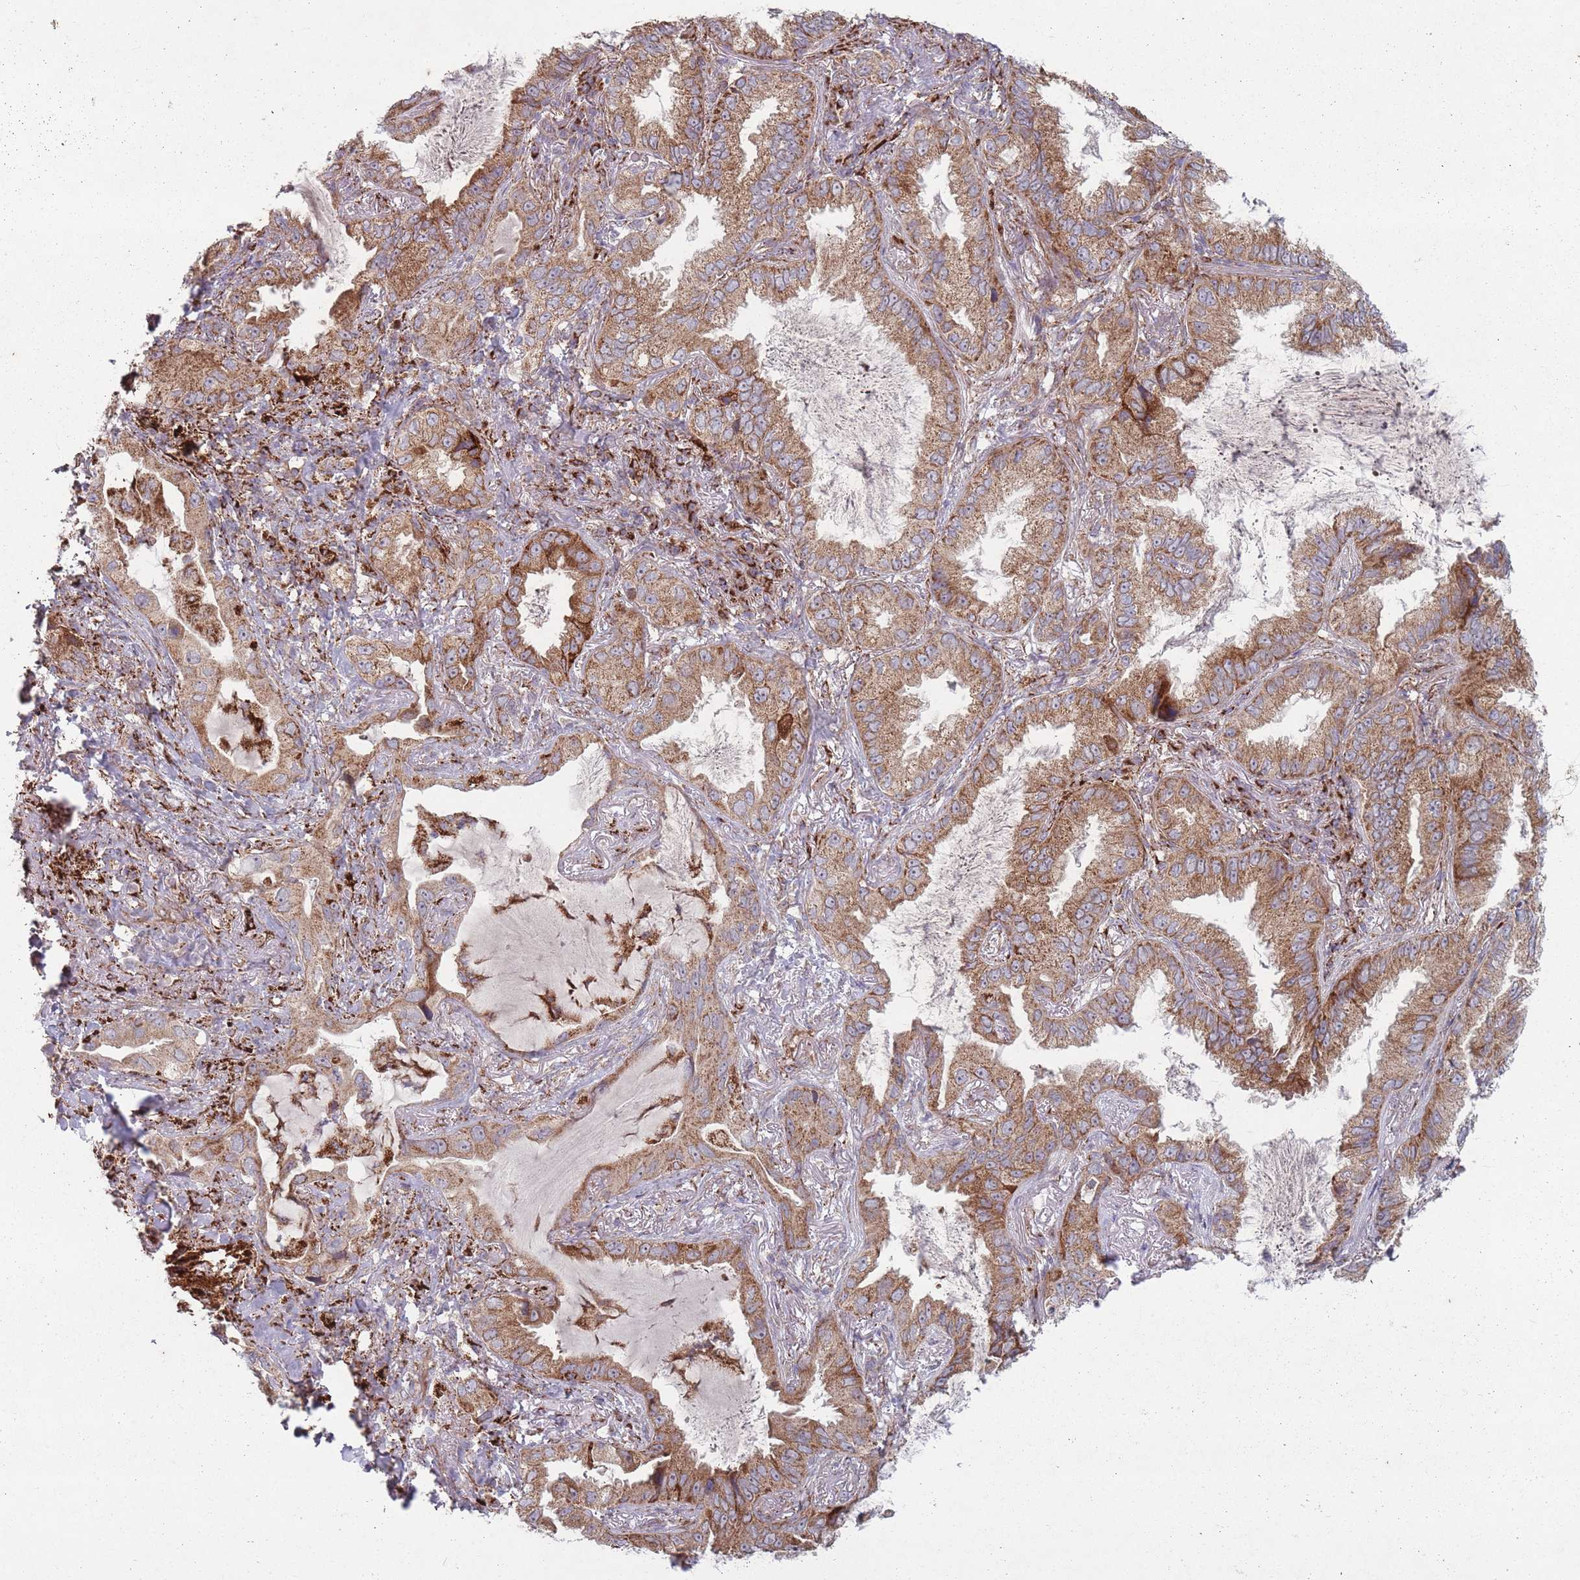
{"staining": {"intensity": "moderate", "quantity": ">75%", "location": "cytoplasmic/membranous"}, "tissue": "lung cancer", "cell_type": "Tumor cells", "image_type": "cancer", "snomed": [{"axis": "morphology", "description": "Adenocarcinoma, NOS"}, {"axis": "topography", "description": "Lung"}], "caption": "DAB (3,3'-diaminobenzidine) immunohistochemical staining of human lung adenocarcinoma reveals moderate cytoplasmic/membranous protein positivity in about >75% of tumor cells. (DAB = brown stain, brightfield microscopy at high magnification).", "gene": "OR10Q1", "patient": {"sex": "female", "age": 69}}